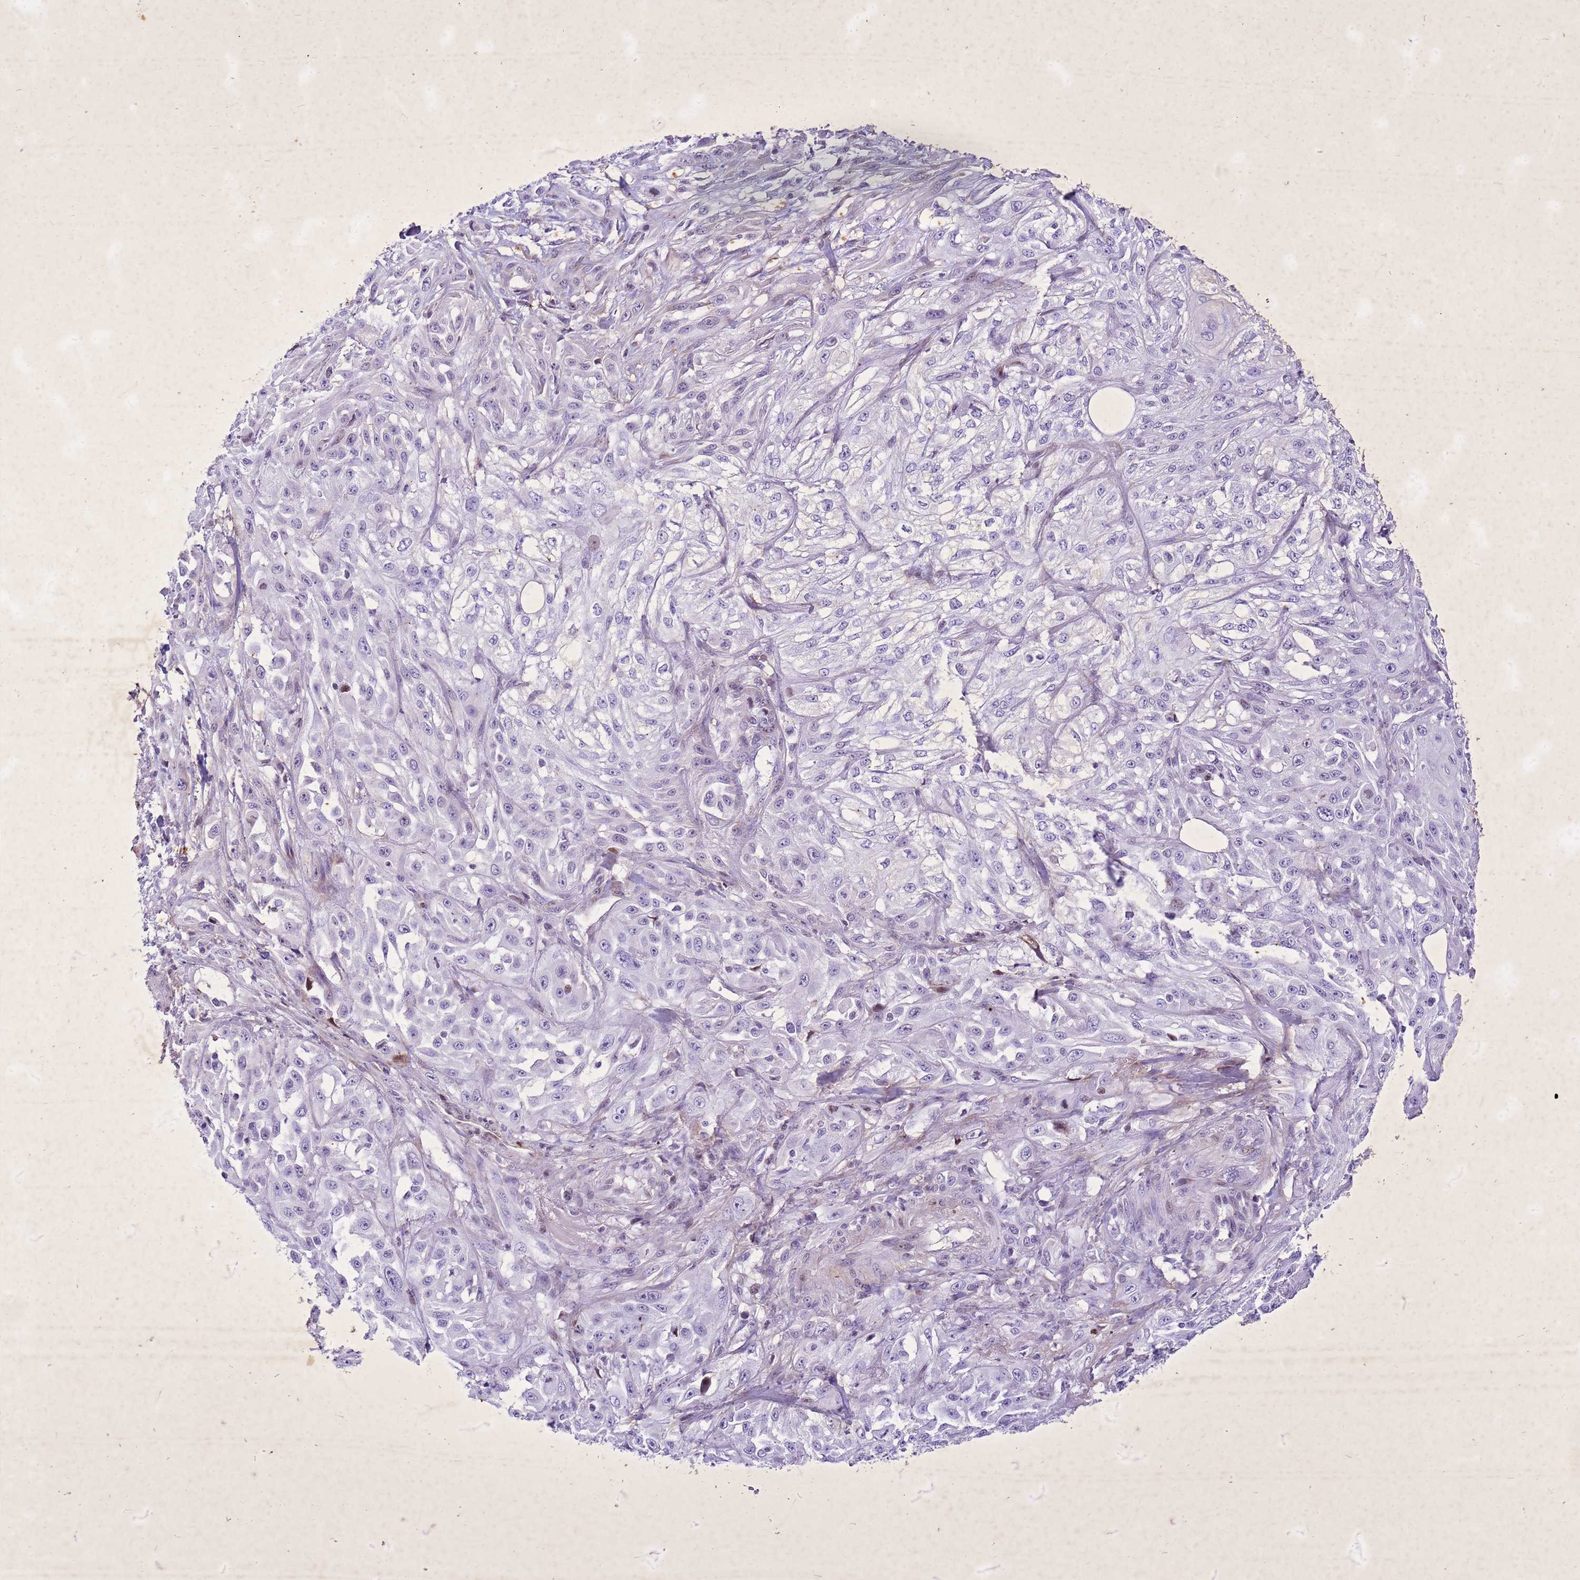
{"staining": {"intensity": "negative", "quantity": "none", "location": "none"}, "tissue": "skin cancer", "cell_type": "Tumor cells", "image_type": "cancer", "snomed": [{"axis": "morphology", "description": "Squamous cell carcinoma, NOS"}, {"axis": "morphology", "description": "Squamous cell carcinoma, metastatic, NOS"}, {"axis": "topography", "description": "Skin"}, {"axis": "topography", "description": "Lymph node"}], "caption": "There is no significant staining in tumor cells of skin squamous cell carcinoma.", "gene": "COPS9", "patient": {"sex": "male", "age": 75}}